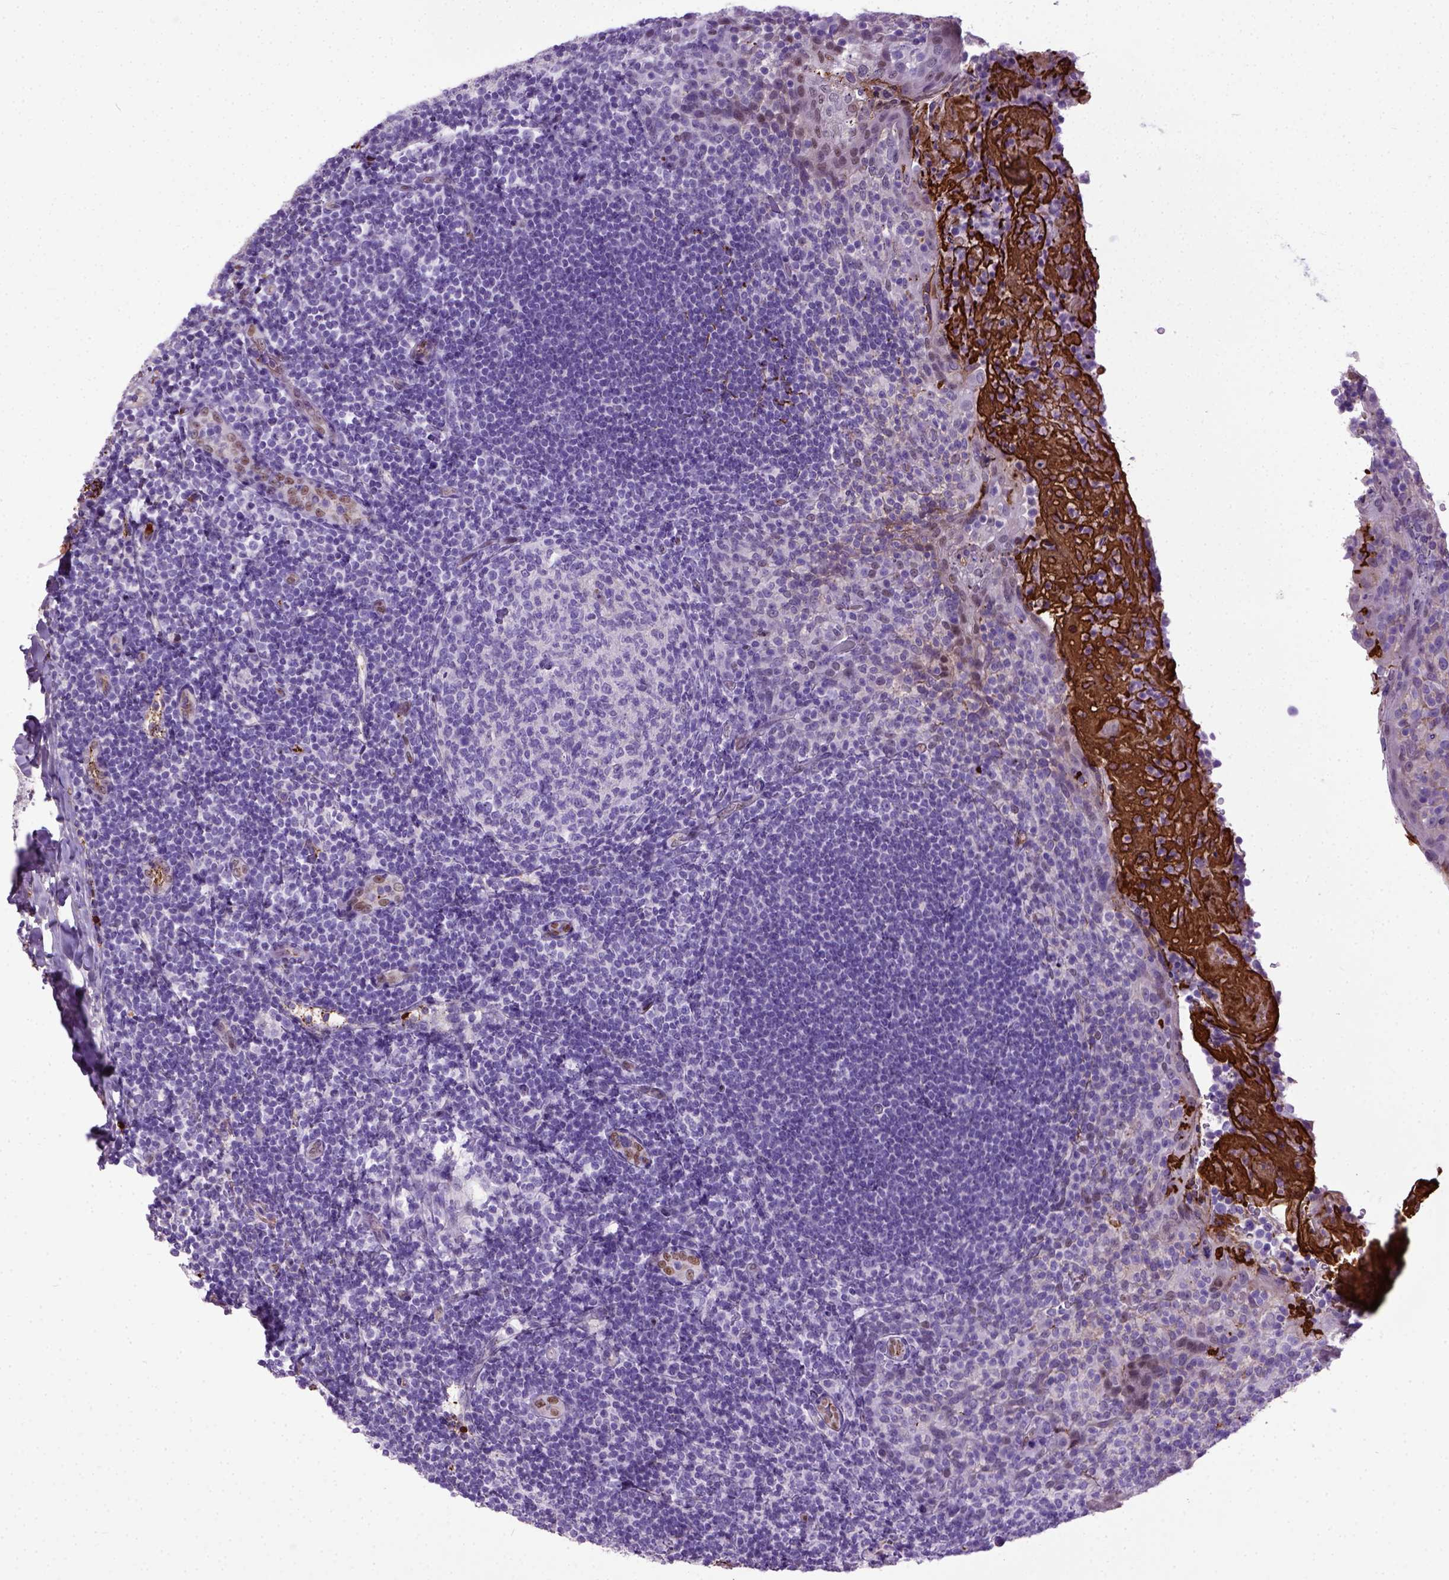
{"staining": {"intensity": "negative", "quantity": "none", "location": "none"}, "tissue": "tonsil", "cell_type": "Germinal center cells", "image_type": "normal", "snomed": [{"axis": "morphology", "description": "Normal tissue, NOS"}, {"axis": "topography", "description": "Tonsil"}], "caption": "DAB immunohistochemical staining of unremarkable human tonsil demonstrates no significant expression in germinal center cells.", "gene": "ADAMTS8", "patient": {"sex": "female", "age": 10}}